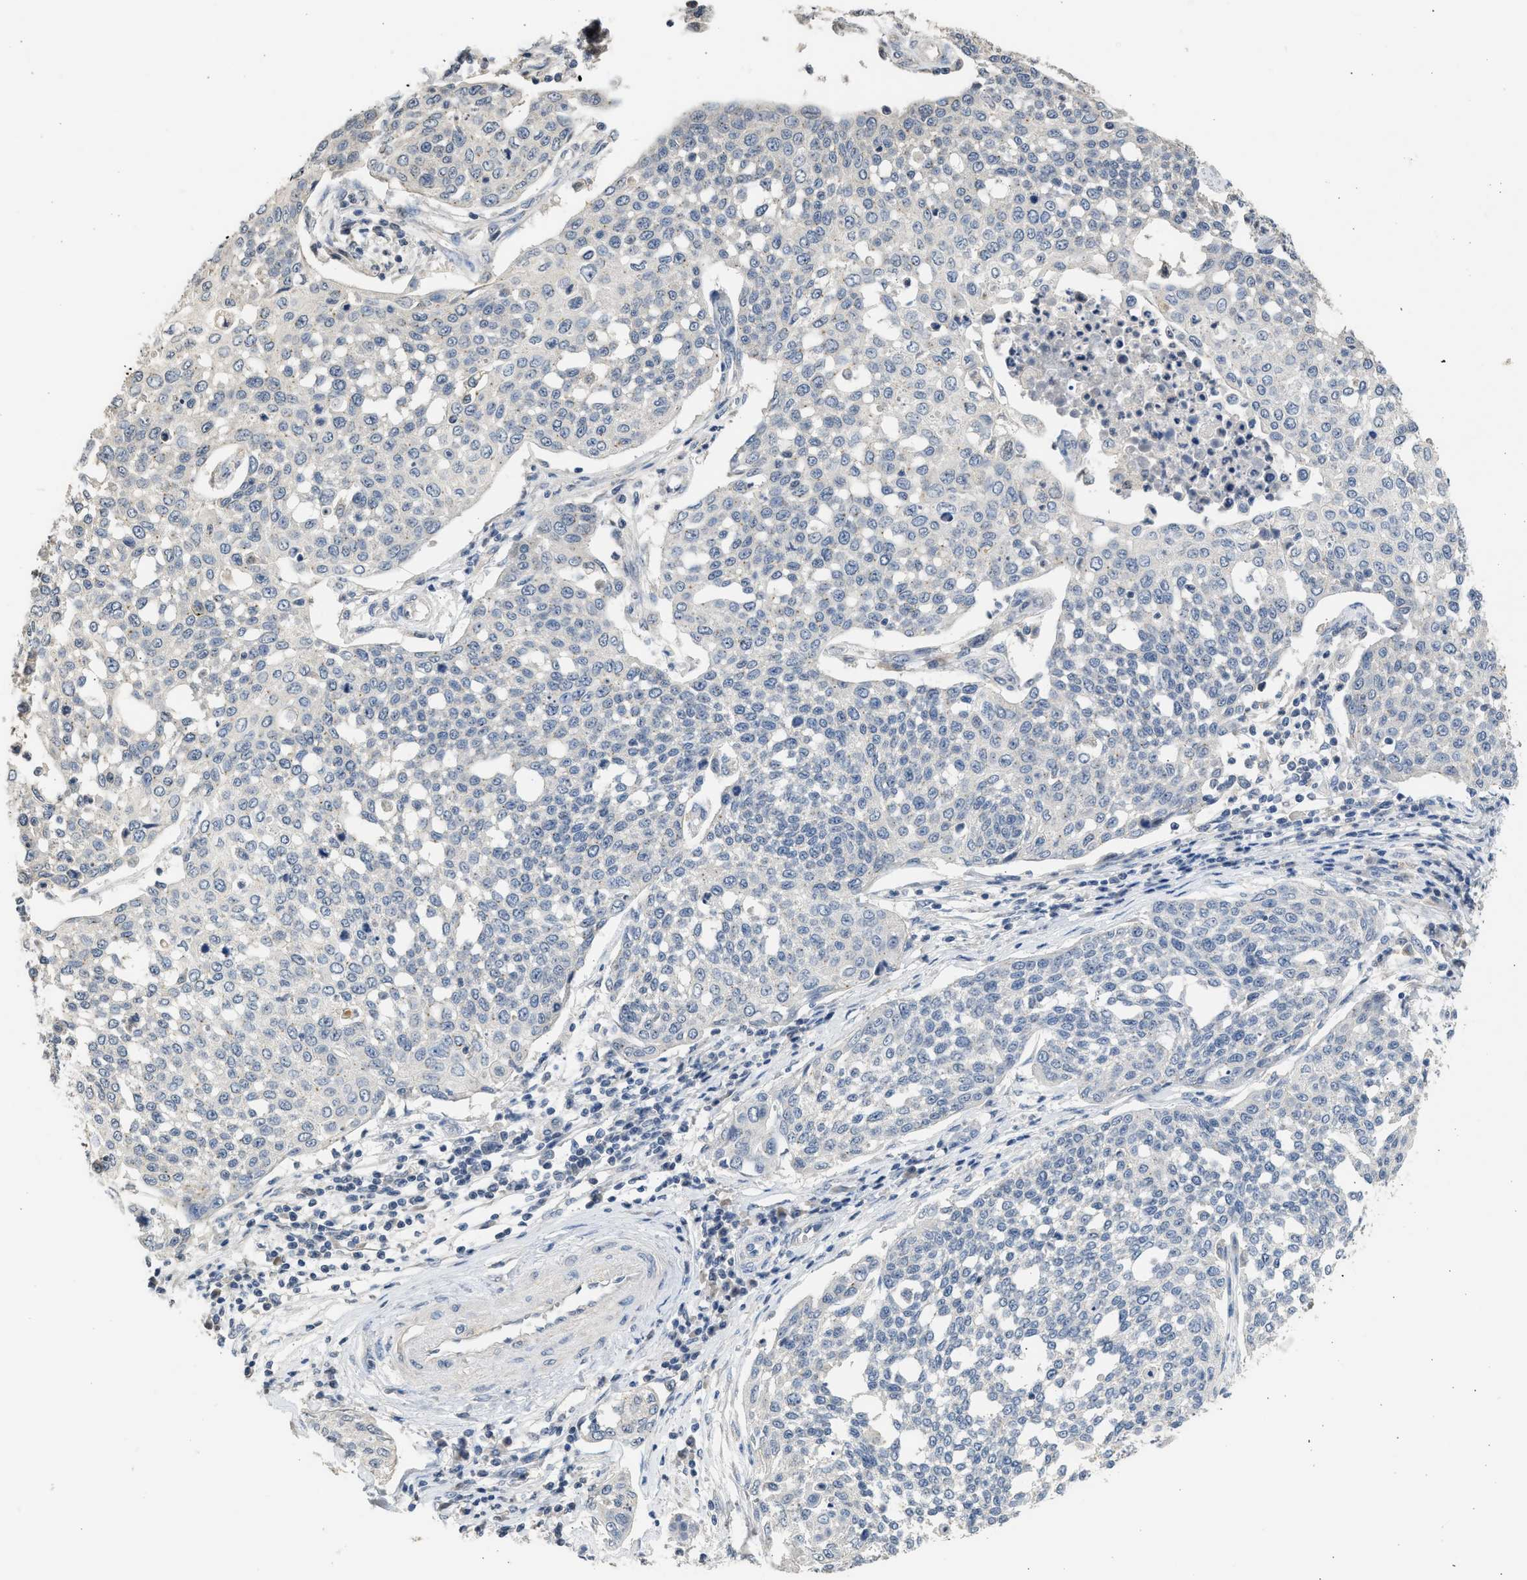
{"staining": {"intensity": "negative", "quantity": "none", "location": "none"}, "tissue": "cervical cancer", "cell_type": "Tumor cells", "image_type": "cancer", "snomed": [{"axis": "morphology", "description": "Squamous cell carcinoma, NOS"}, {"axis": "topography", "description": "Cervix"}], "caption": "An immunohistochemistry (IHC) image of squamous cell carcinoma (cervical) is shown. There is no staining in tumor cells of squamous cell carcinoma (cervical).", "gene": "SULT2A1", "patient": {"sex": "female", "age": 34}}